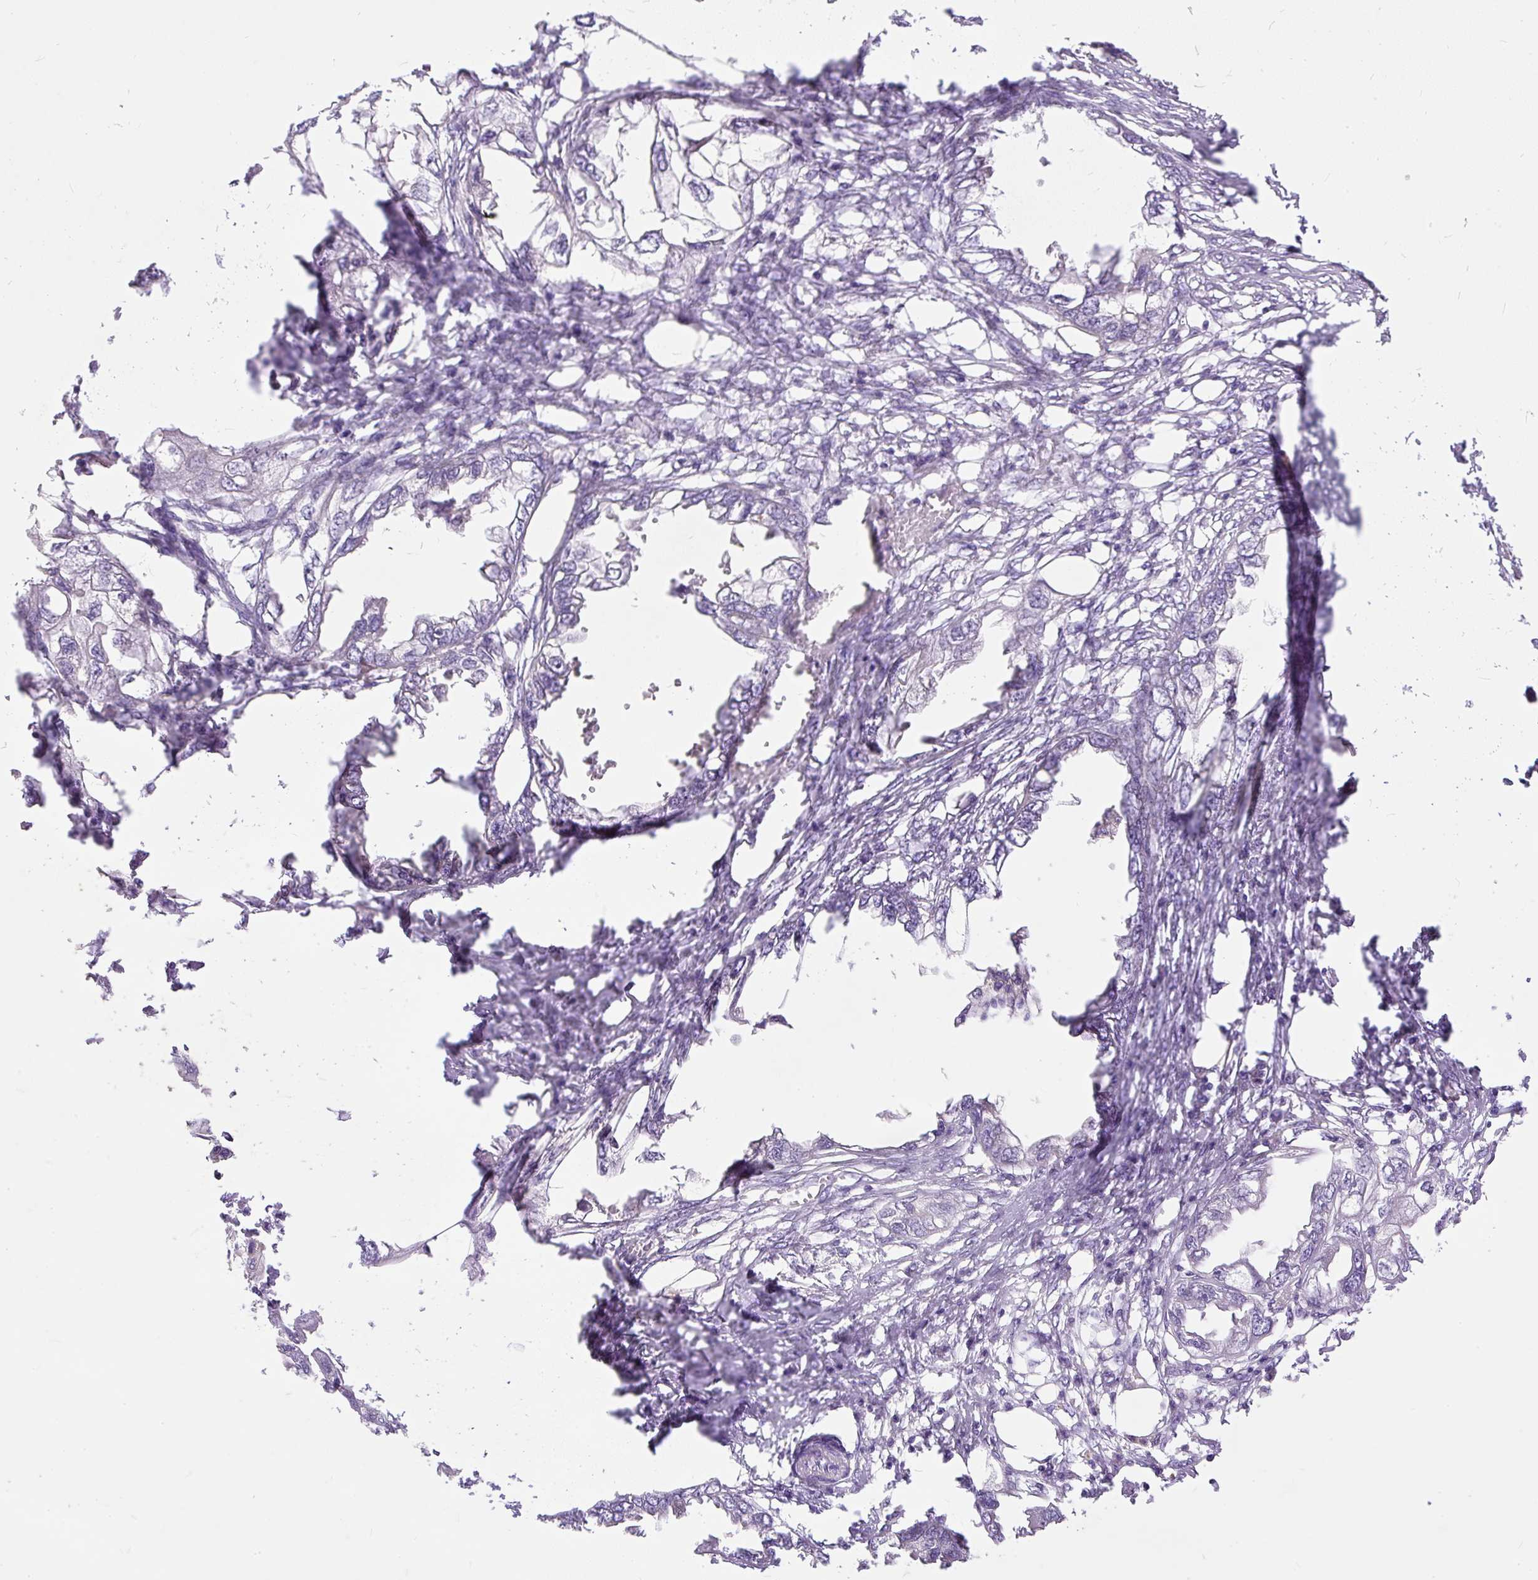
{"staining": {"intensity": "negative", "quantity": "none", "location": "none"}, "tissue": "endometrial cancer", "cell_type": "Tumor cells", "image_type": "cancer", "snomed": [{"axis": "morphology", "description": "Adenocarcinoma, NOS"}, {"axis": "morphology", "description": "Adenocarcinoma, metastatic, NOS"}, {"axis": "topography", "description": "Adipose tissue"}, {"axis": "topography", "description": "Endometrium"}], "caption": "Micrograph shows no significant protein expression in tumor cells of endometrial cancer (metastatic adenocarcinoma).", "gene": "KRTAP20-3", "patient": {"sex": "female", "age": 67}}